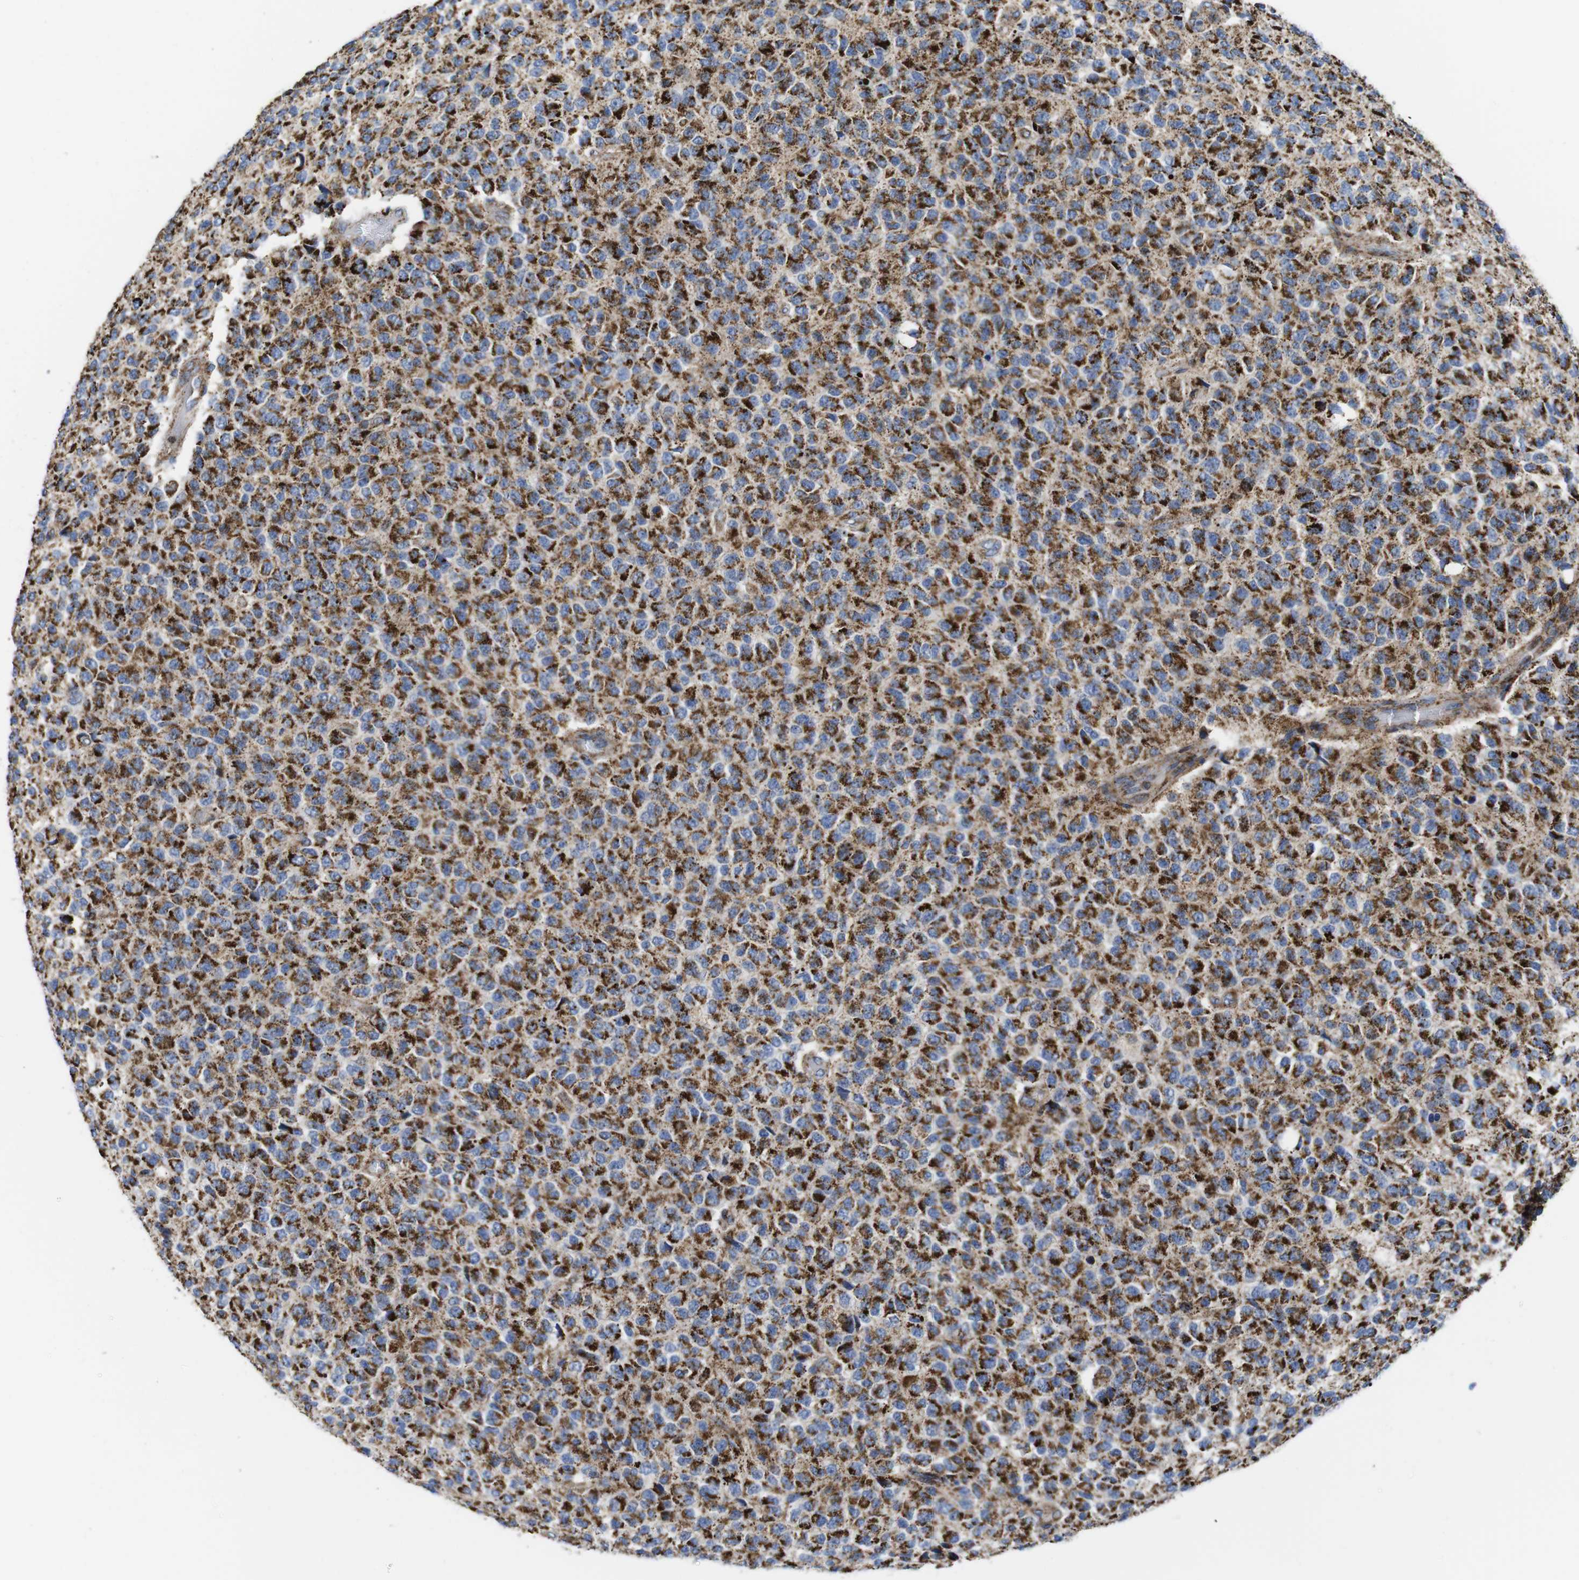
{"staining": {"intensity": "moderate", "quantity": ">75%", "location": "cytoplasmic/membranous"}, "tissue": "glioma", "cell_type": "Tumor cells", "image_type": "cancer", "snomed": [{"axis": "morphology", "description": "Glioma, malignant, High grade"}, {"axis": "topography", "description": "pancreas cauda"}], "caption": "Protein expression analysis of human glioma reveals moderate cytoplasmic/membranous staining in about >75% of tumor cells. (Brightfield microscopy of DAB IHC at high magnification).", "gene": "TMEM192", "patient": {"sex": "male", "age": 60}}